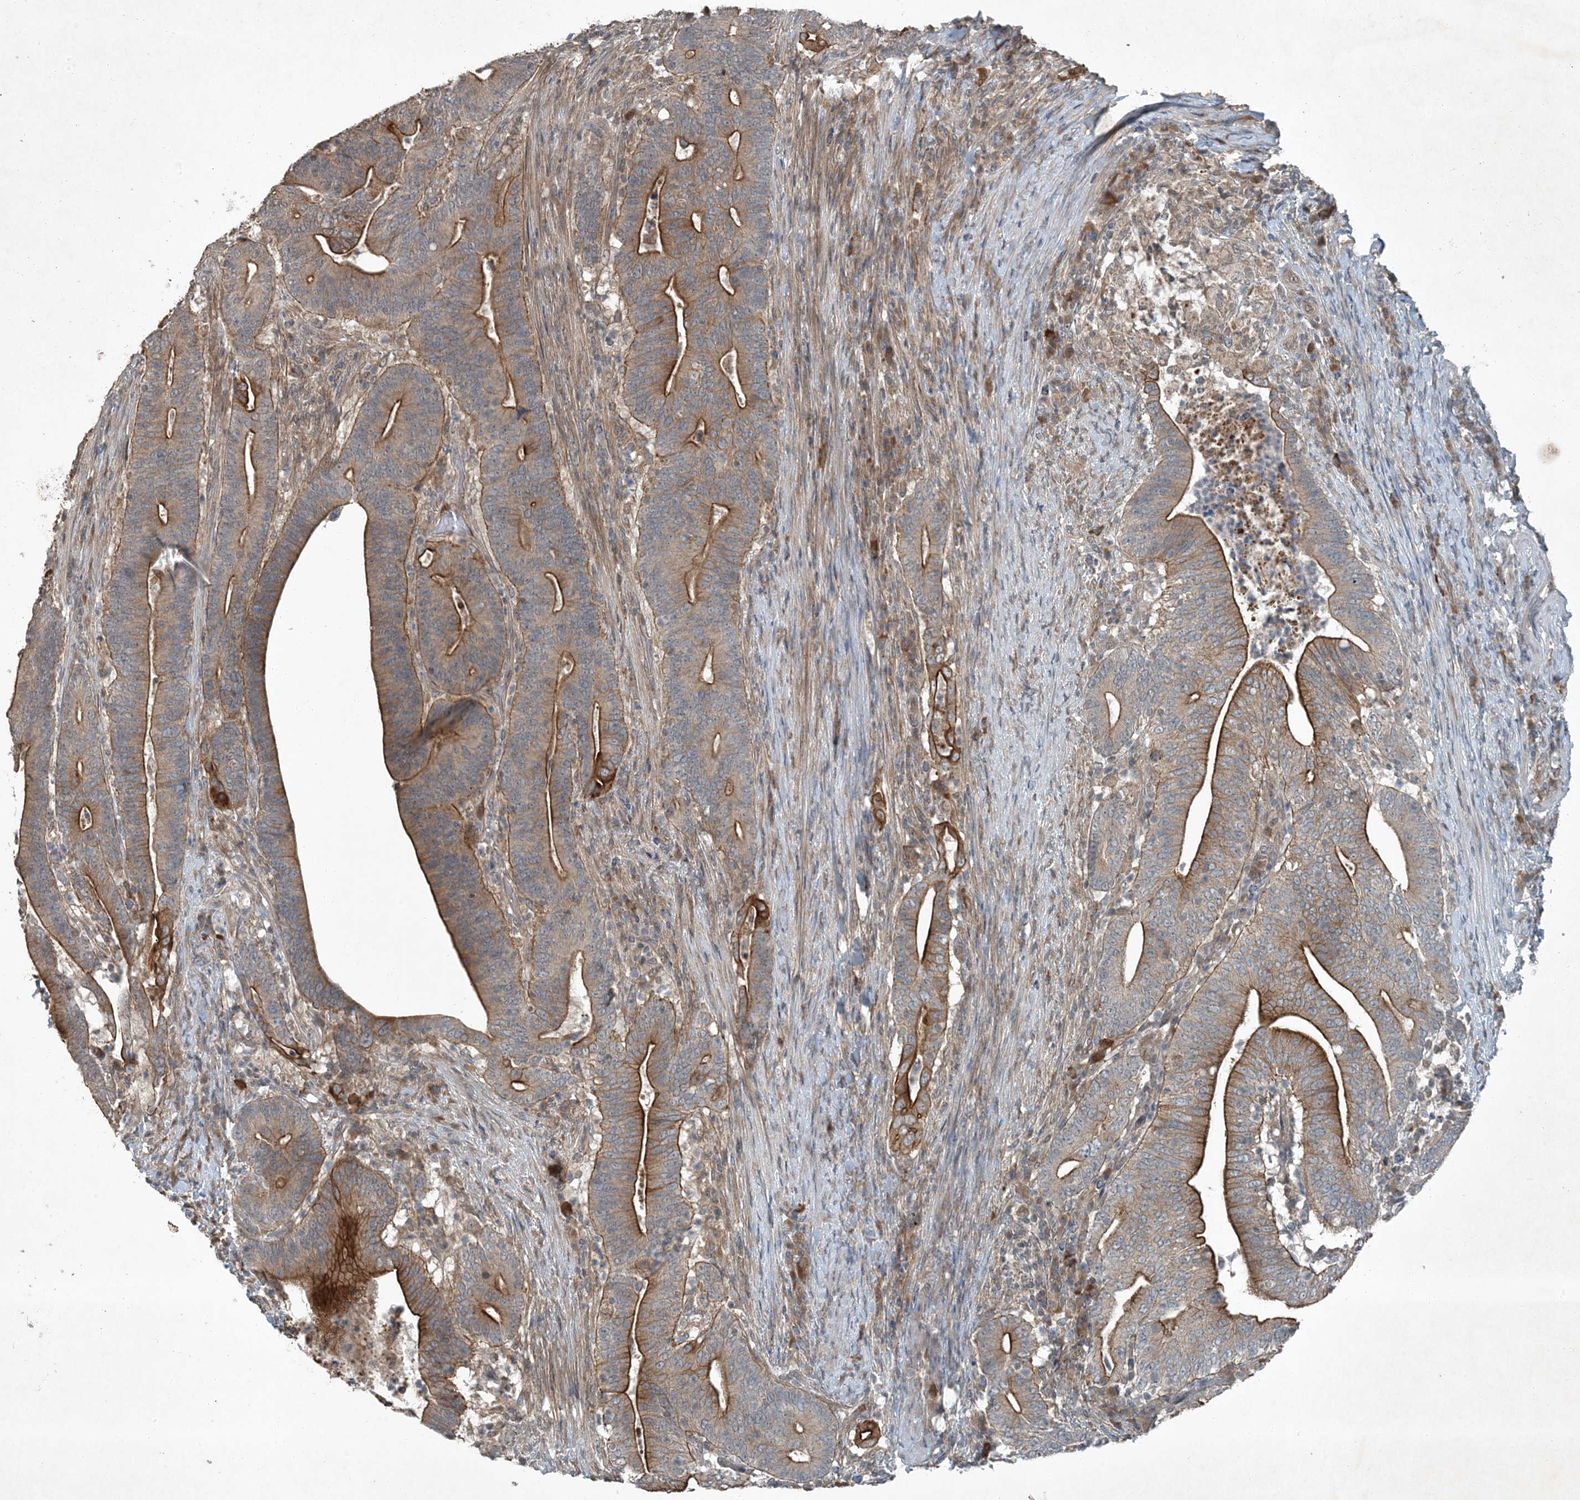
{"staining": {"intensity": "moderate", "quantity": ">75%", "location": "cytoplasmic/membranous"}, "tissue": "colorectal cancer", "cell_type": "Tumor cells", "image_type": "cancer", "snomed": [{"axis": "morphology", "description": "Adenocarcinoma, NOS"}, {"axis": "topography", "description": "Colon"}], "caption": "High-magnification brightfield microscopy of colorectal adenocarcinoma stained with DAB (3,3'-diaminobenzidine) (brown) and counterstained with hematoxylin (blue). tumor cells exhibit moderate cytoplasmic/membranous staining is appreciated in approximately>75% of cells. Nuclei are stained in blue.", "gene": "MDN1", "patient": {"sex": "female", "age": 66}}